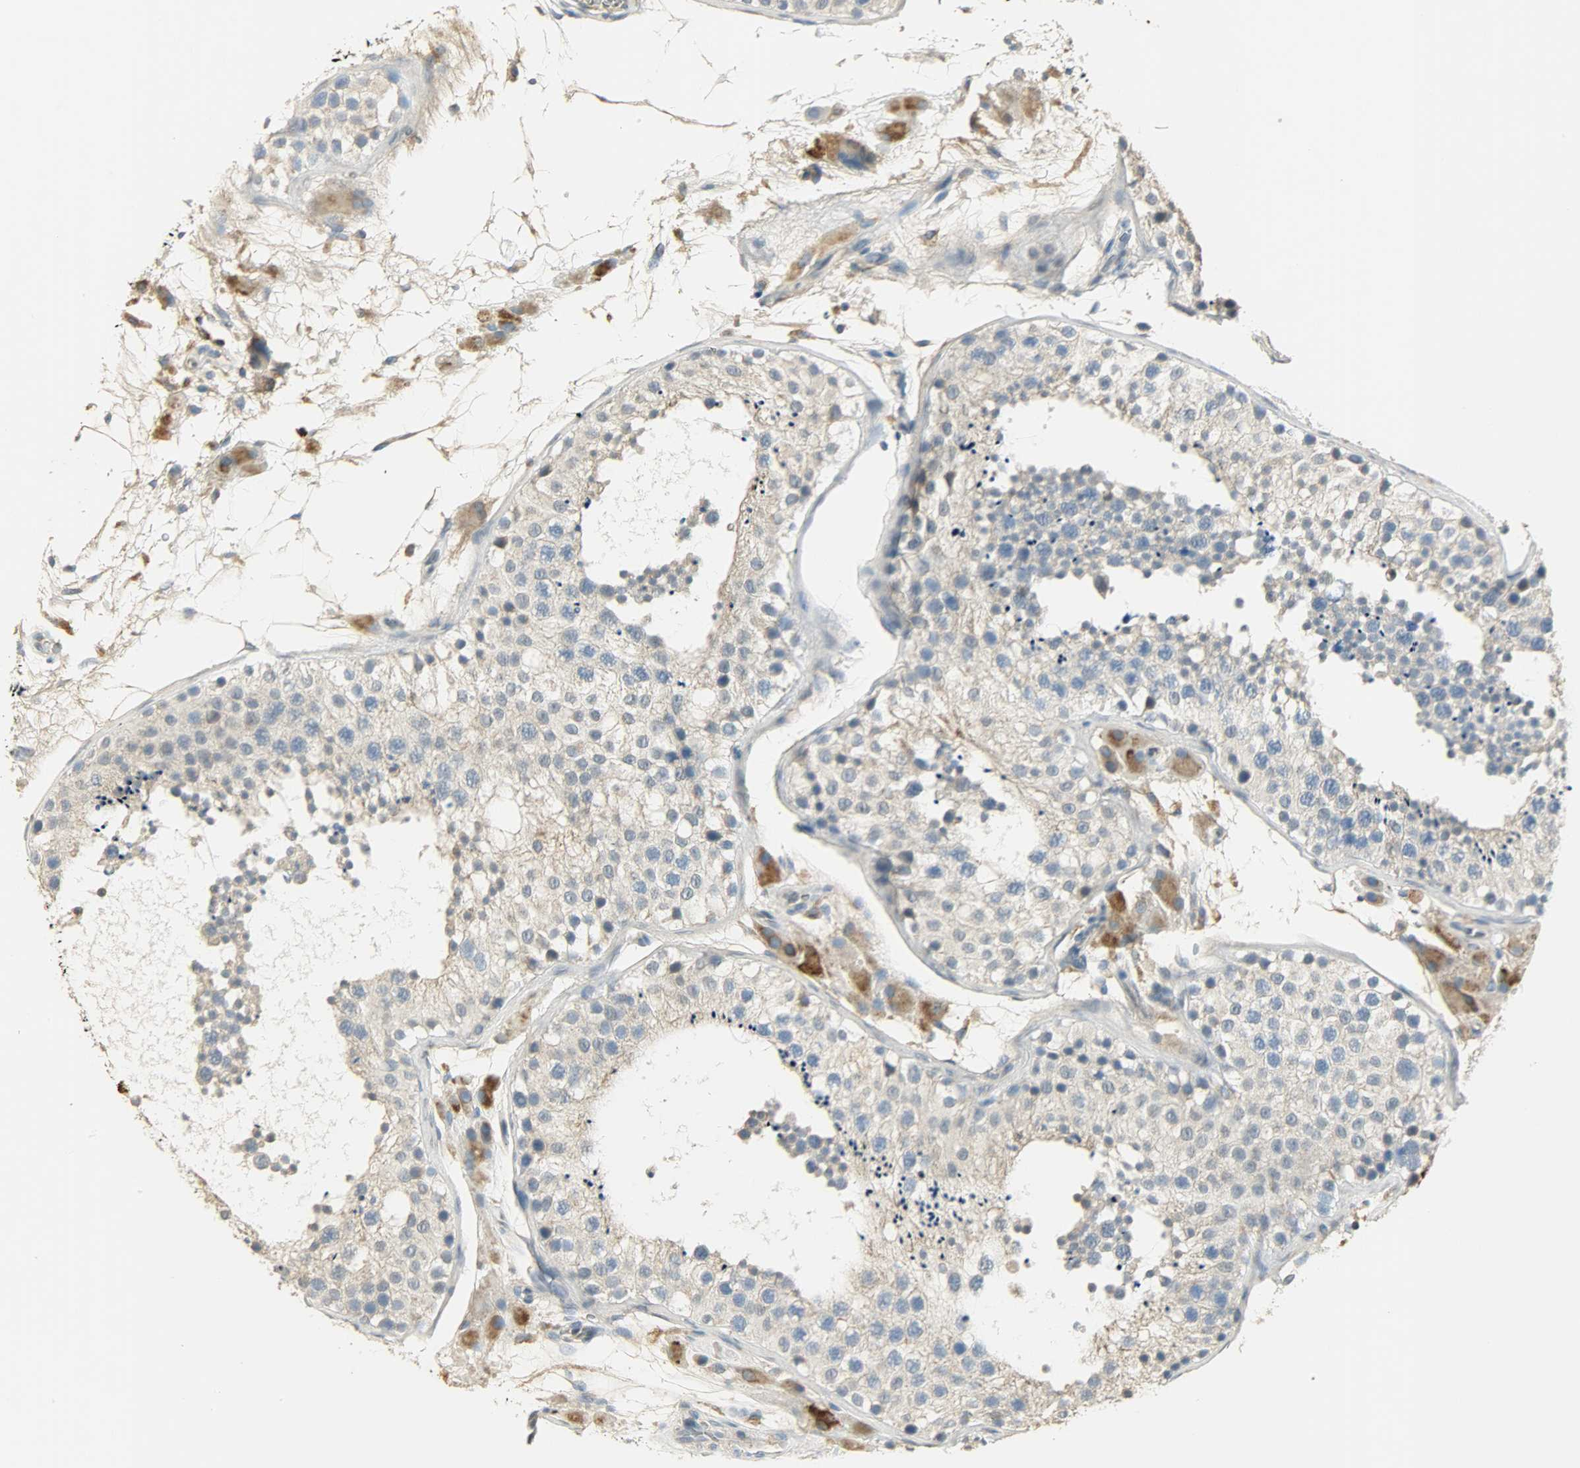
{"staining": {"intensity": "negative", "quantity": "none", "location": "none"}, "tissue": "testis", "cell_type": "Cells in seminiferous ducts", "image_type": "normal", "snomed": [{"axis": "morphology", "description": "Normal tissue, NOS"}, {"axis": "topography", "description": "Testis"}], "caption": "IHC micrograph of unremarkable testis: testis stained with DAB (3,3'-diaminobenzidine) exhibits no significant protein staining in cells in seminiferous ducts.", "gene": "NNT", "patient": {"sex": "male", "age": 26}}